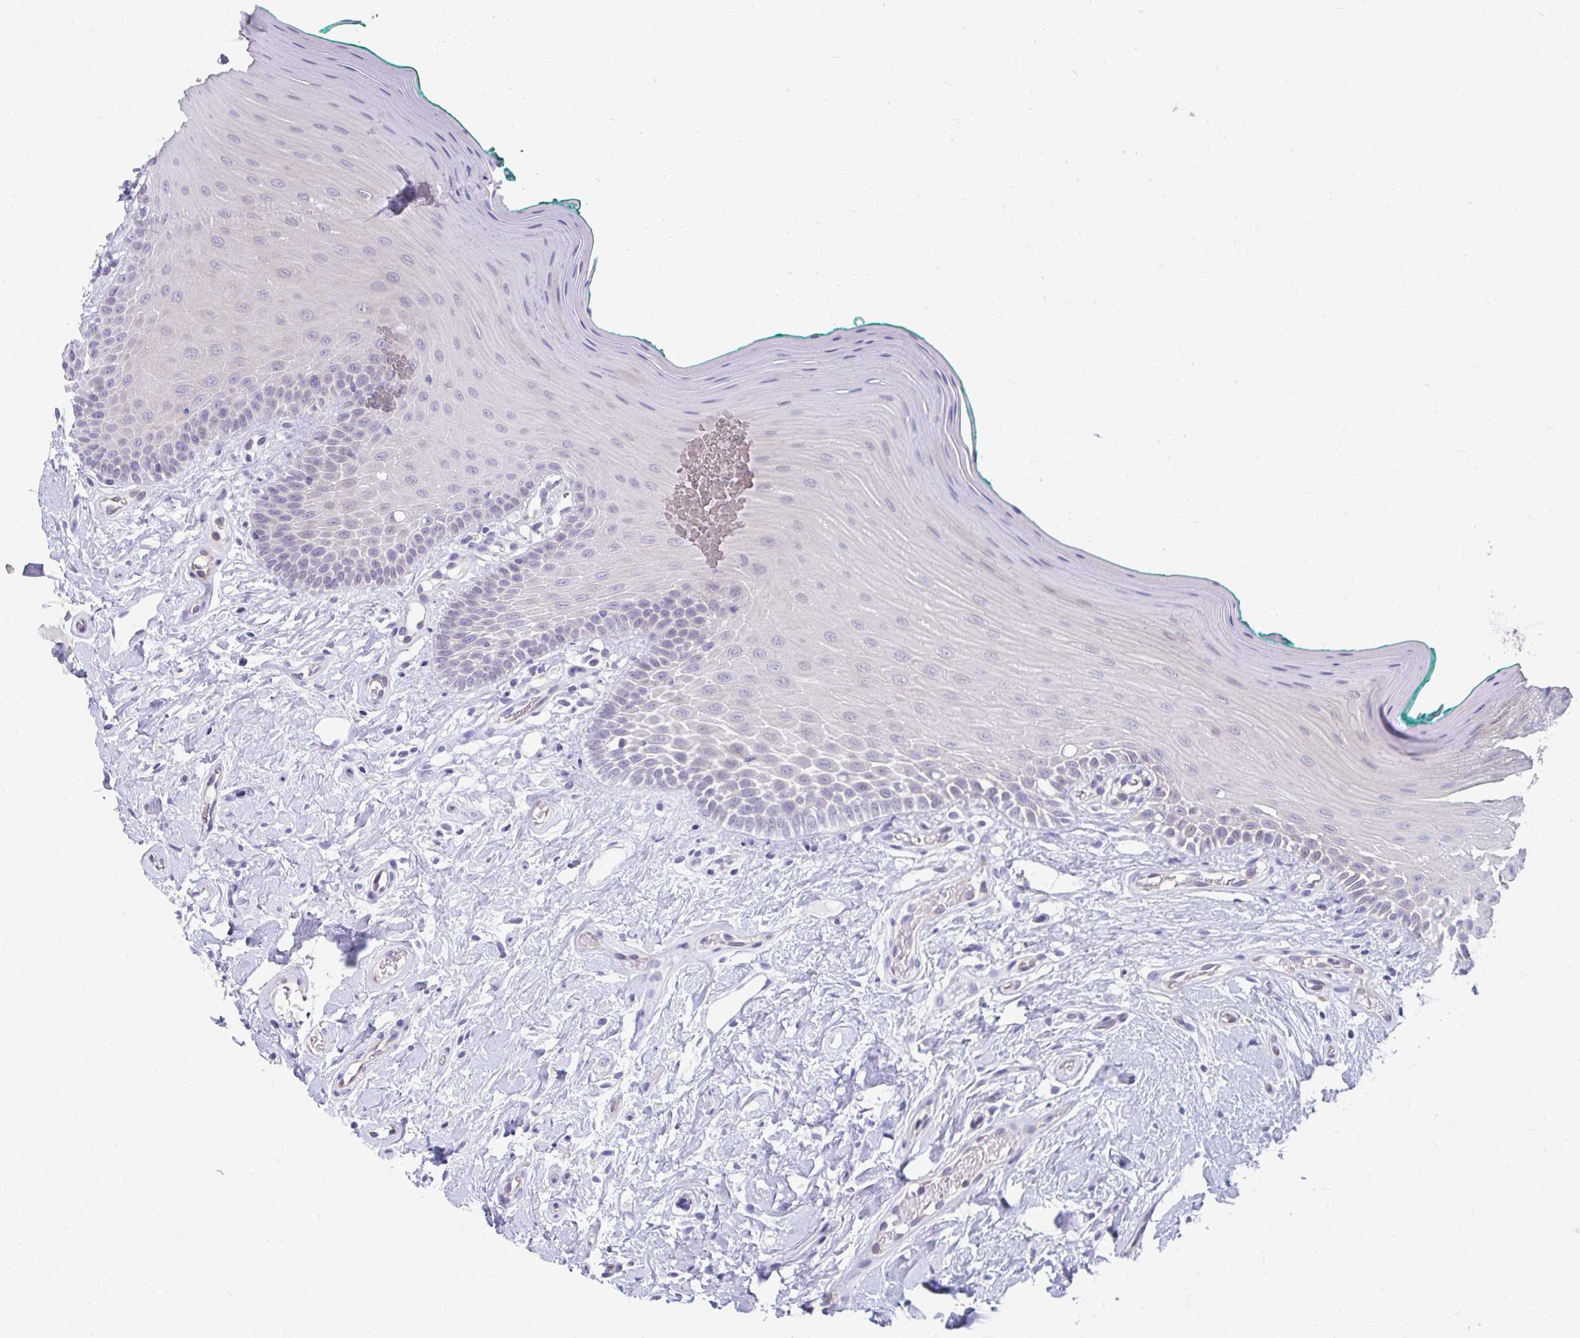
{"staining": {"intensity": "negative", "quantity": "none", "location": "none"}, "tissue": "oral mucosa", "cell_type": "Squamous epithelial cells", "image_type": "normal", "snomed": [{"axis": "morphology", "description": "Normal tissue, NOS"}, {"axis": "topography", "description": "Oral tissue"}], "caption": "An image of oral mucosa stained for a protein demonstrates no brown staining in squamous epithelial cells. The staining was performed using DAB to visualize the protein expression in brown, while the nuclei were stained in blue with hematoxylin (Magnification: 20x).", "gene": "MROH8", "patient": {"sex": "female", "age": 40}}